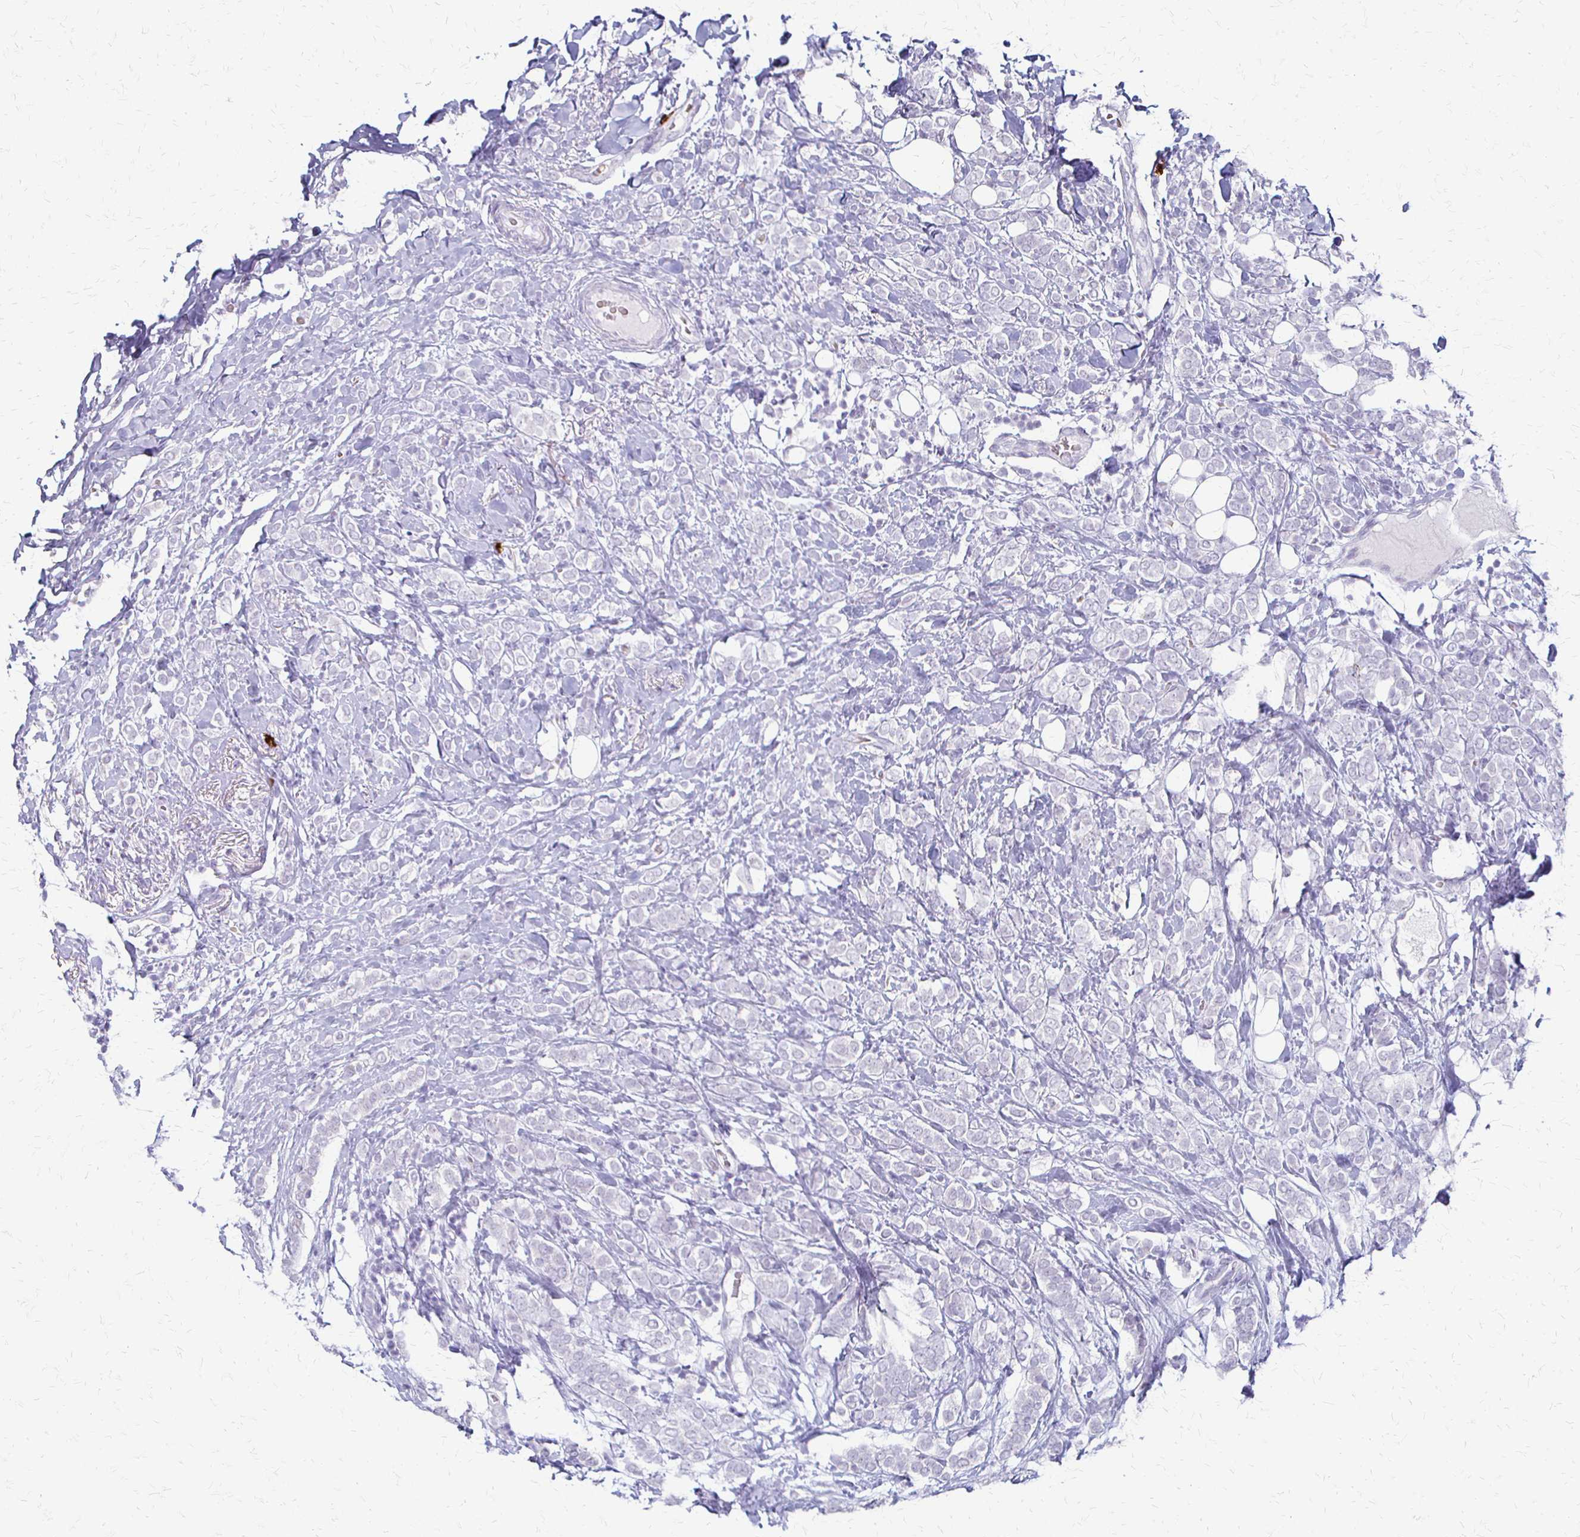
{"staining": {"intensity": "negative", "quantity": "none", "location": "none"}, "tissue": "breast cancer", "cell_type": "Tumor cells", "image_type": "cancer", "snomed": [{"axis": "morphology", "description": "Lobular carcinoma"}, {"axis": "topography", "description": "Breast"}], "caption": "This is an immunohistochemistry (IHC) micrograph of human breast cancer. There is no positivity in tumor cells.", "gene": "ACP5", "patient": {"sex": "female", "age": 49}}